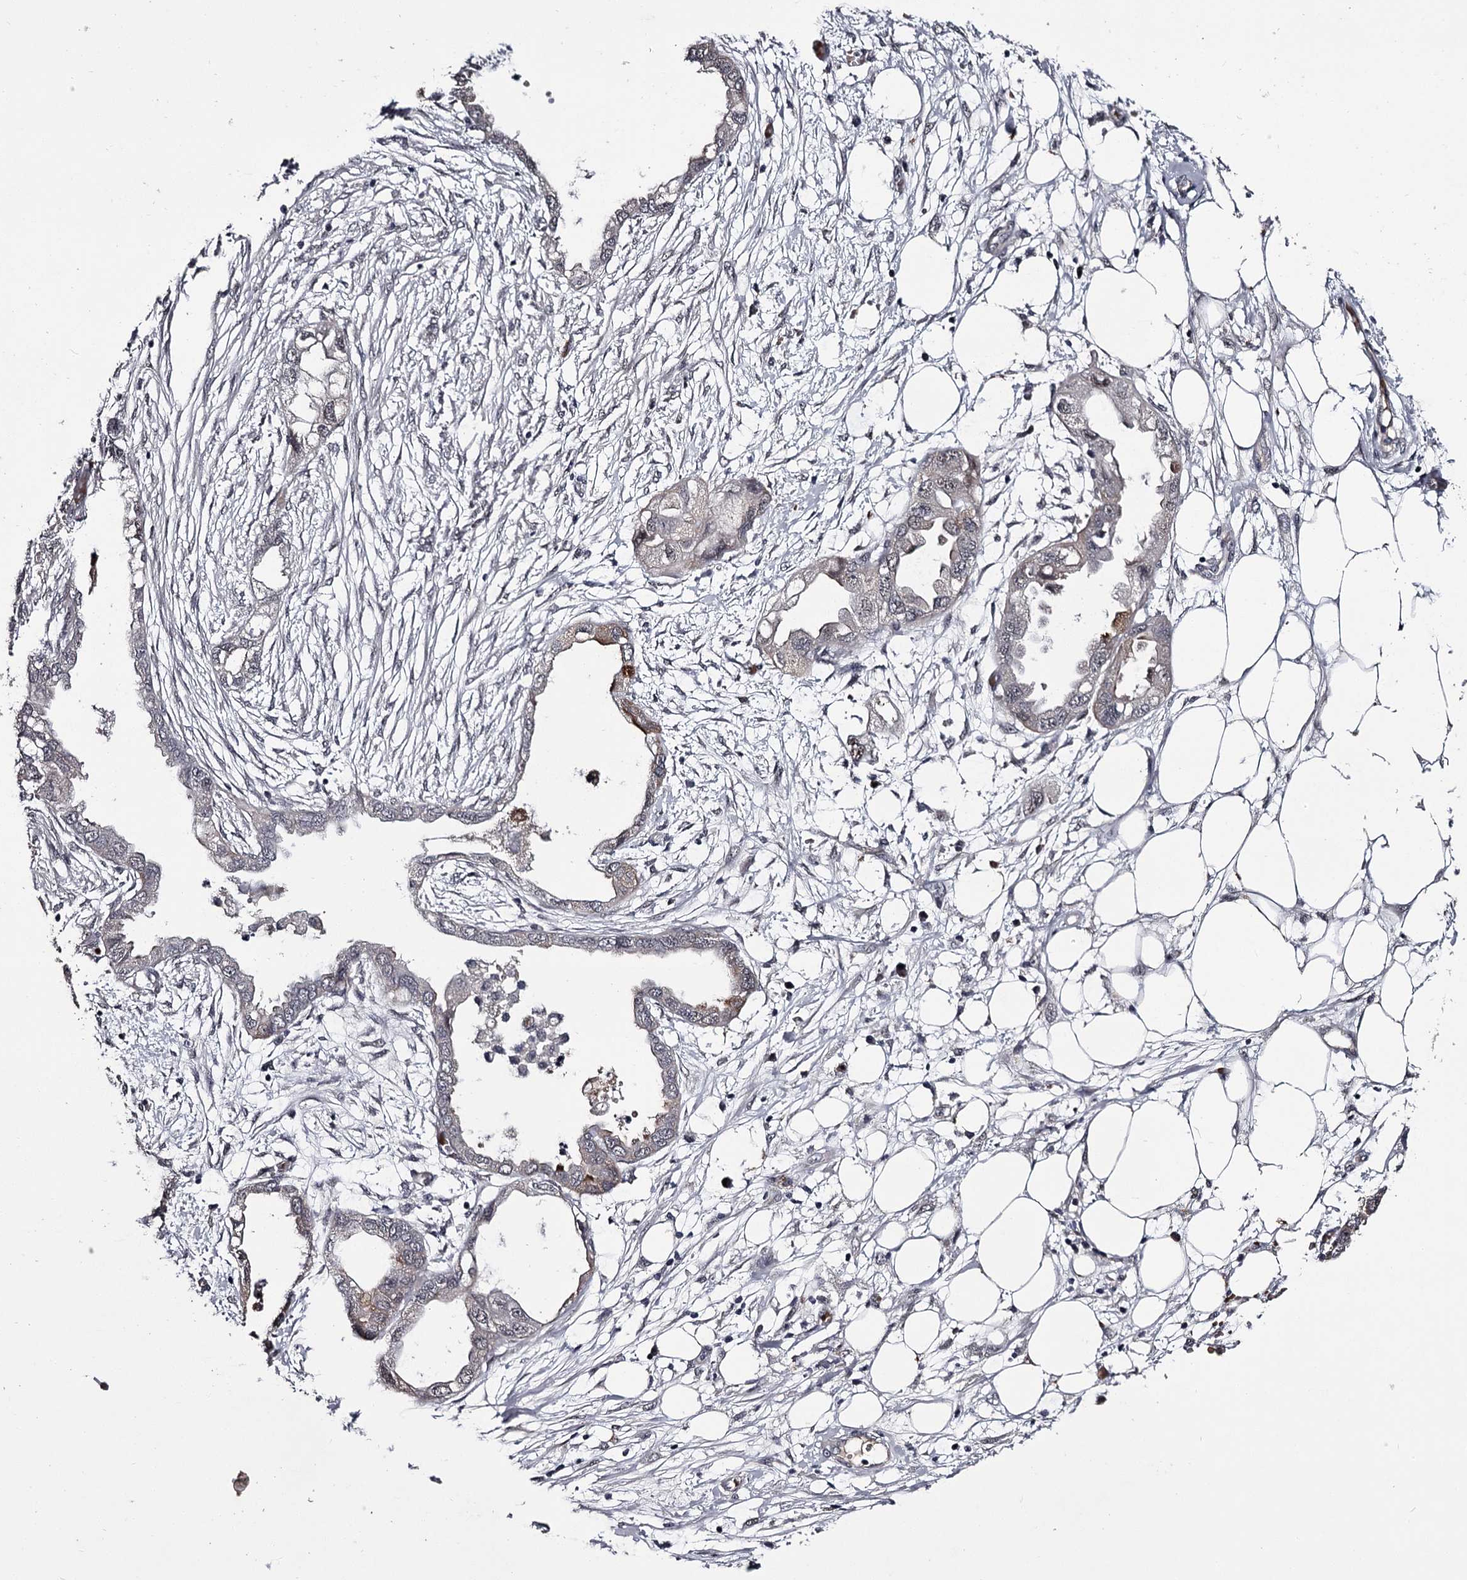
{"staining": {"intensity": "negative", "quantity": "none", "location": "none"}, "tissue": "endometrial cancer", "cell_type": "Tumor cells", "image_type": "cancer", "snomed": [{"axis": "morphology", "description": "Adenocarcinoma, NOS"}, {"axis": "morphology", "description": "Adenocarcinoma, metastatic, NOS"}, {"axis": "topography", "description": "Adipose tissue"}, {"axis": "topography", "description": "Endometrium"}], "caption": "A high-resolution image shows immunohistochemistry staining of metastatic adenocarcinoma (endometrial), which demonstrates no significant staining in tumor cells.", "gene": "RNF44", "patient": {"sex": "female", "age": 67}}